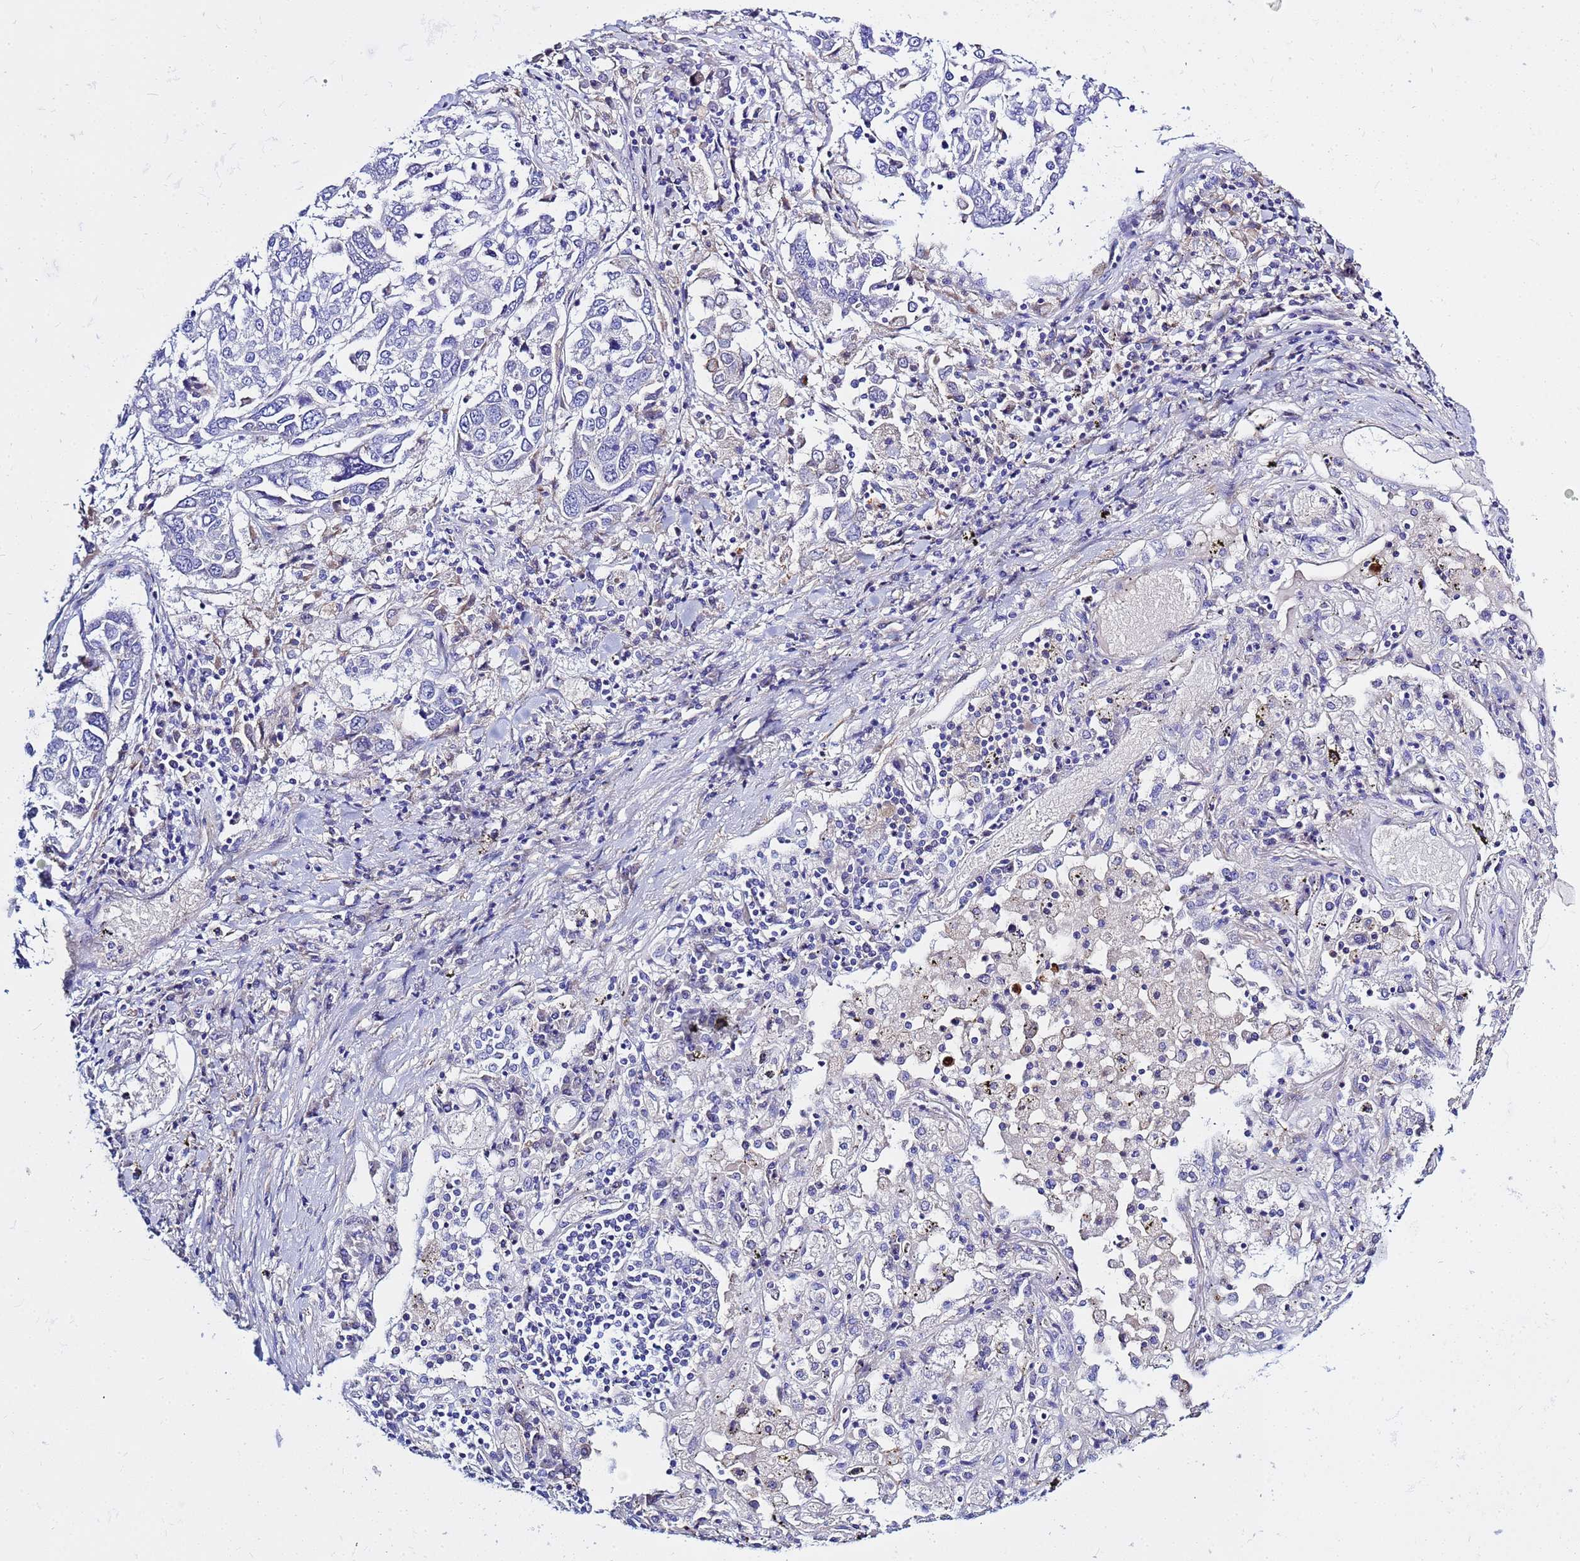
{"staining": {"intensity": "negative", "quantity": "none", "location": "none"}, "tissue": "lung cancer", "cell_type": "Tumor cells", "image_type": "cancer", "snomed": [{"axis": "morphology", "description": "Squamous cell carcinoma, NOS"}, {"axis": "topography", "description": "Lung"}], "caption": "This micrograph is of lung cancer stained with IHC to label a protein in brown with the nuclei are counter-stained blue. There is no expression in tumor cells.", "gene": "USP18", "patient": {"sex": "male", "age": 65}}